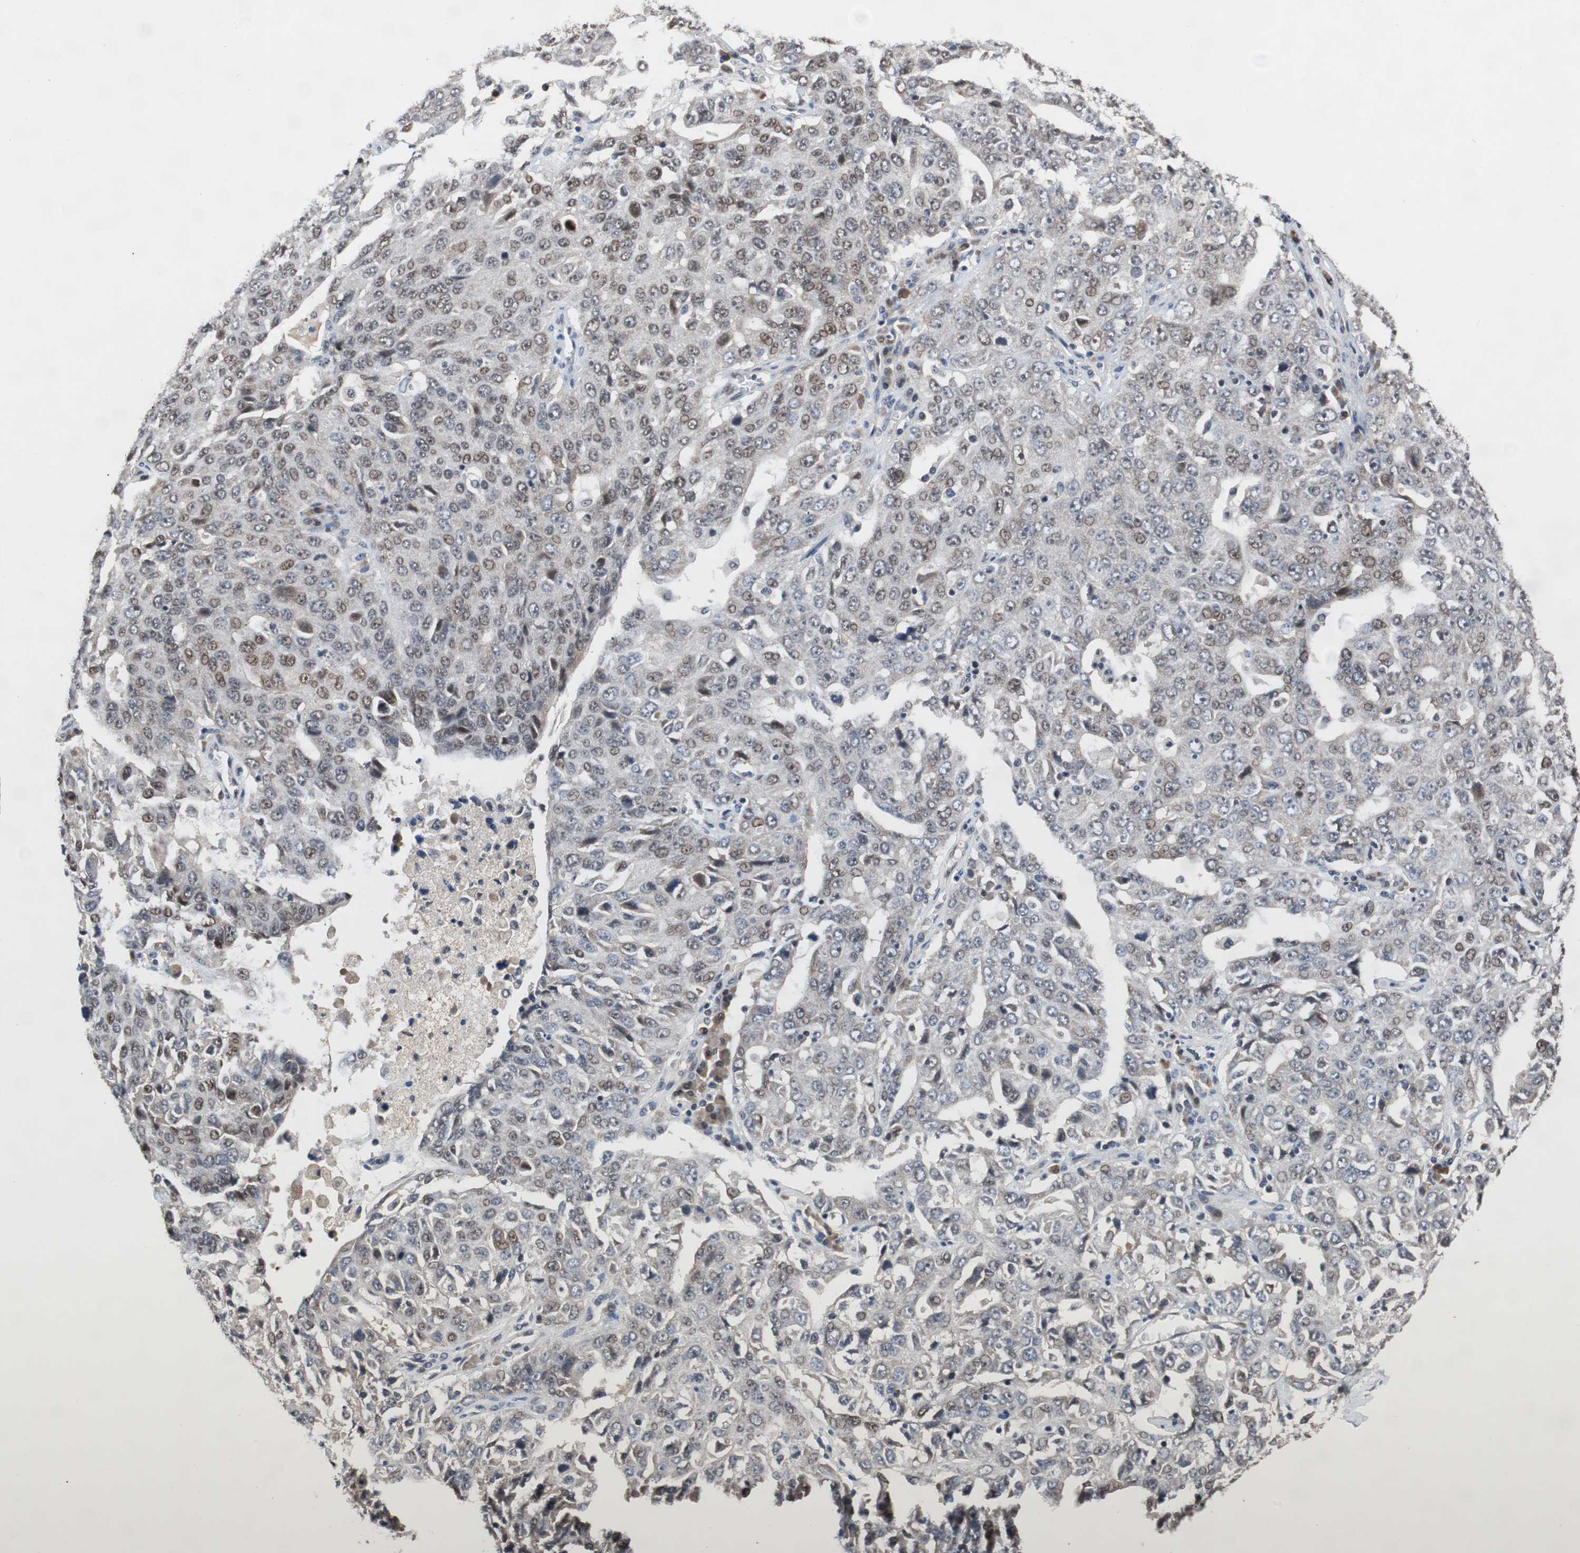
{"staining": {"intensity": "weak", "quantity": "<25%", "location": "cytoplasmic/membranous"}, "tissue": "ovarian cancer", "cell_type": "Tumor cells", "image_type": "cancer", "snomed": [{"axis": "morphology", "description": "Carcinoma, endometroid"}, {"axis": "topography", "description": "Ovary"}], "caption": "Tumor cells show no significant staining in ovarian endometroid carcinoma.", "gene": "TP63", "patient": {"sex": "female", "age": 62}}